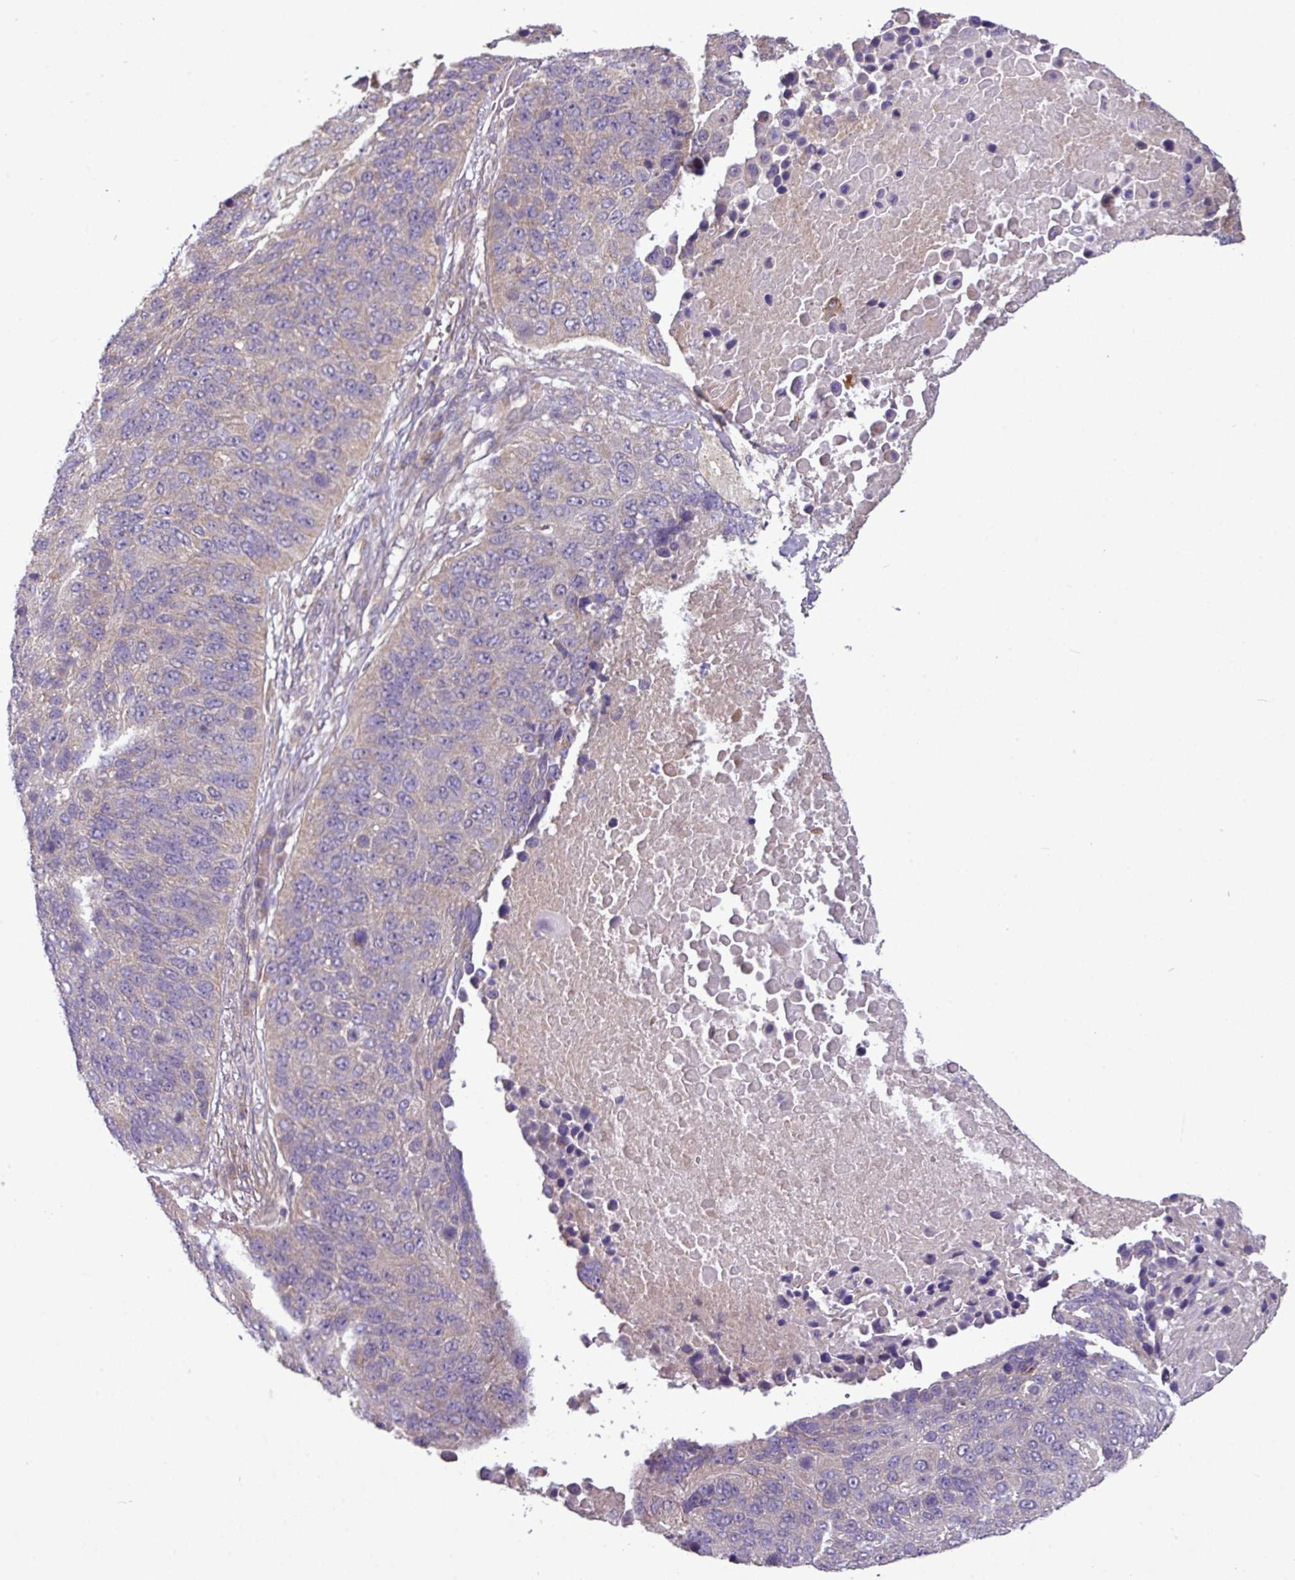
{"staining": {"intensity": "weak", "quantity": "<25%", "location": "cytoplasmic/membranous"}, "tissue": "lung cancer", "cell_type": "Tumor cells", "image_type": "cancer", "snomed": [{"axis": "morphology", "description": "Normal tissue, NOS"}, {"axis": "morphology", "description": "Squamous cell carcinoma, NOS"}, {"axis": "topography", "description": "Lymph node"}, {"axis": "topography", "description": "Lung"}], "caption": "Immunohistochemical staining of human lung cancer (squamous cell carcinoma) displays no significant positivity in tumor cells.", "gene": "XIAP", "patient": {"sex": "male", "age": 66}}